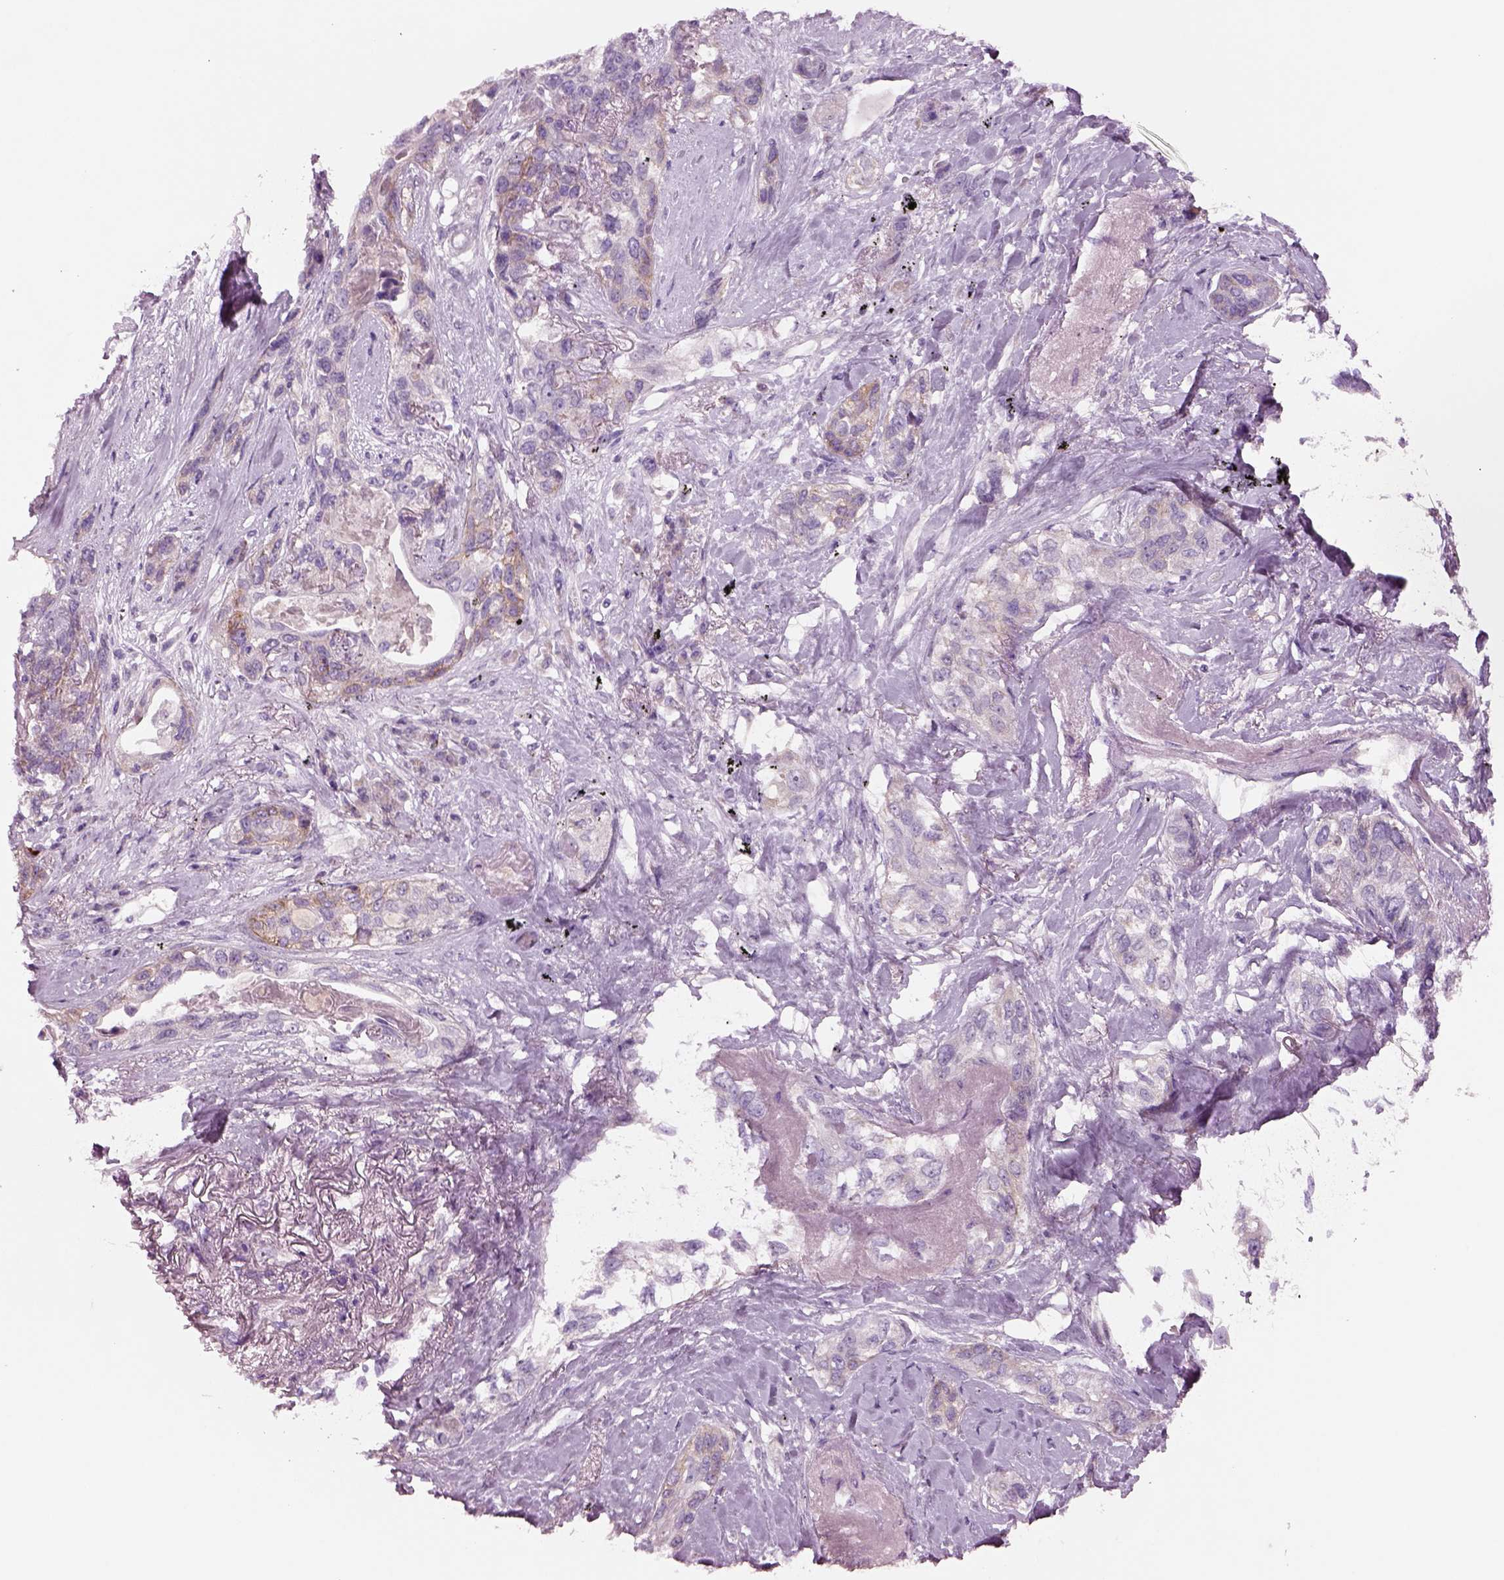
{"staining": {"intensity": "weak", "quantity": "<25%", "location": "cytoplasmic/membranous"}, "tissue": "lung cancer", "cell_type": "Tumor cells", "image_type": "cancer", "snomed": [{"axis": "morphology", "description": "Squamous cell carcinoma, NOS"}, {"axis": "topography", "description": "Lung"}], "caption": "Immunohistochemistry micrograph of neoplastic tissue: human squamous cell carcinoma (lung) stained with DAB reveals no significant protein staining in tumor cells.", "gene": "PLPP7", "patient": {"sex": "female", "age": 70}}